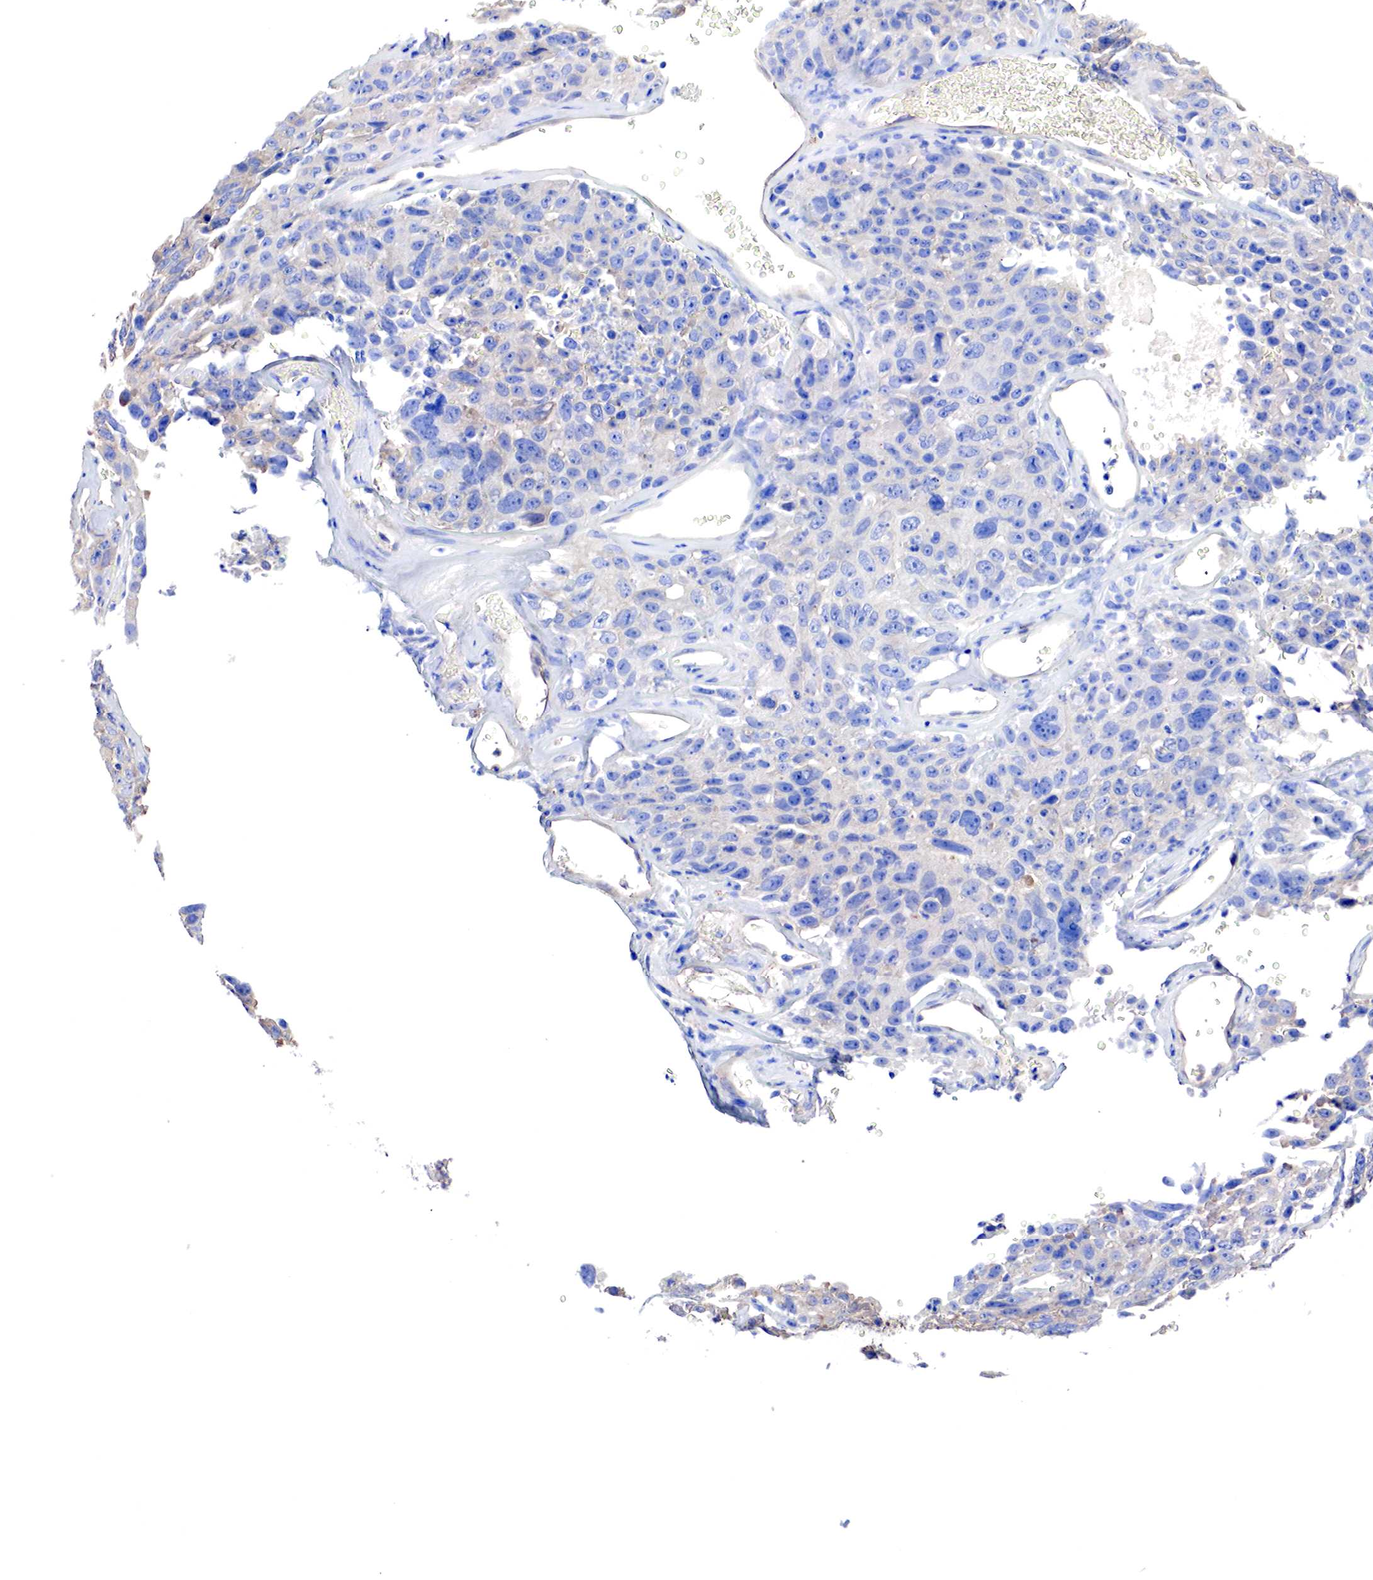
{"staining": {"intensity": "negative", "quantity": "none", "location": "none"}, "tissue": "lung cancer", "cell_type": "Tumor cells", "image_type": "cancer", "snomed": [{"axis": "morphology", "description": "Squamous cell carcinoma, NOS"}, {"axis": "topography", "description": "Lung"}], "caption": "DAB immunohistochemical staining of squamous cell carcinoma (lung) reveals no significant expression in tumor cells. (Stains: DAB (3,3'-diaminobenzidine) immunohistochemistry with hematoxylin counter stain, Microscopy: brightfield microscopy at high magnification).", "gene": "RDX", "patient": {"sex": "male", "age": 64}}